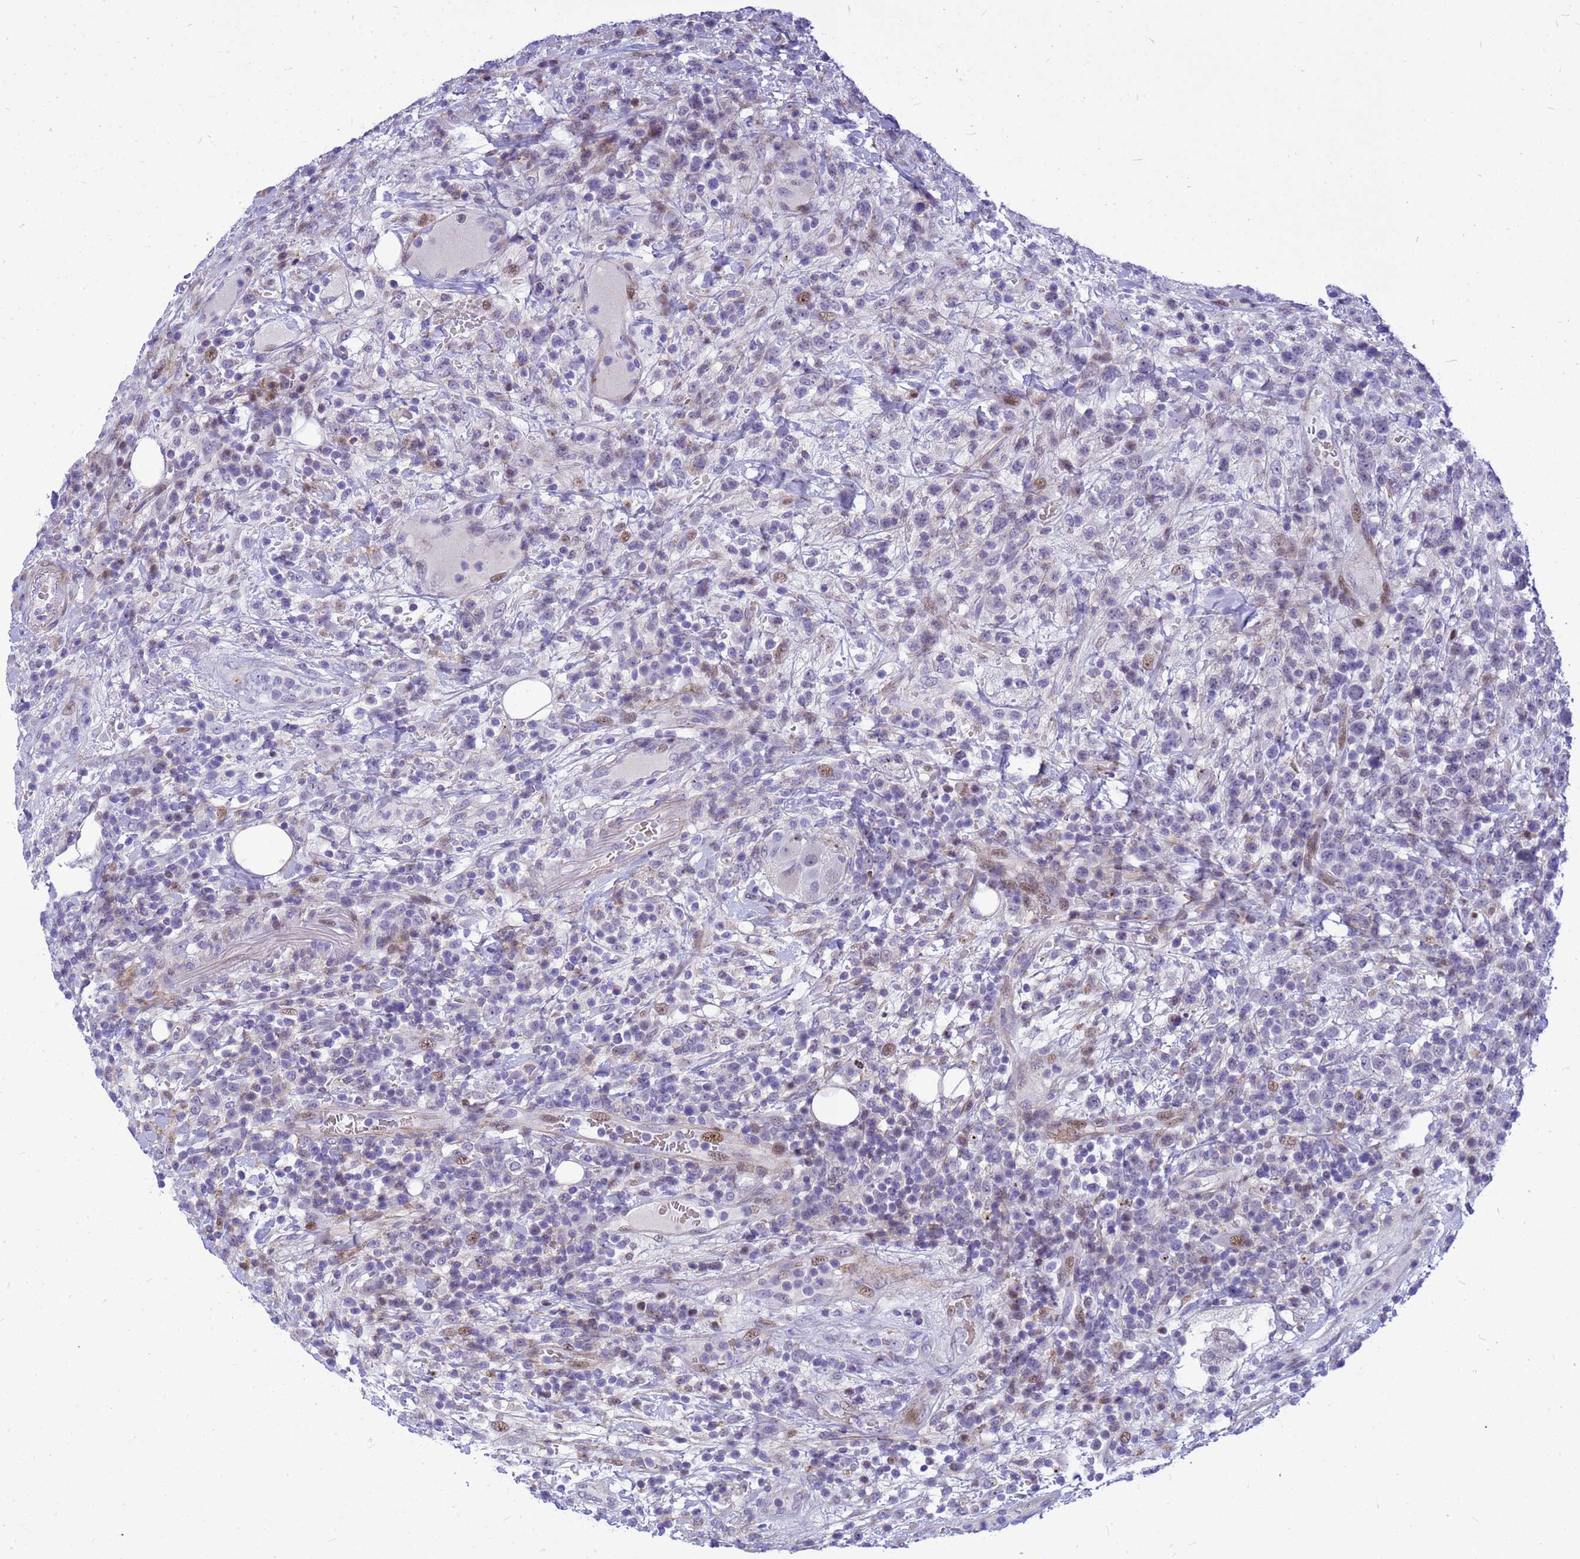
{"staining": {"intensity": "negative", "quantity": "none", "location": "none"}, "tissue": "lymphoma", "cell_type": "Tumor cells", "image_type": "cancer", "snomed": [{"axis": "morphology", "description": "Malignant lymphoma, non-Hodgkin's type, High grade"}, {"axis": "topography", "description": "Colon"}], "caption": "Tumor cells are negative for brown protein staining in lymphoma.", "gene": "ADAMTS7", "patient": {"sex": "female", "age": 53}}